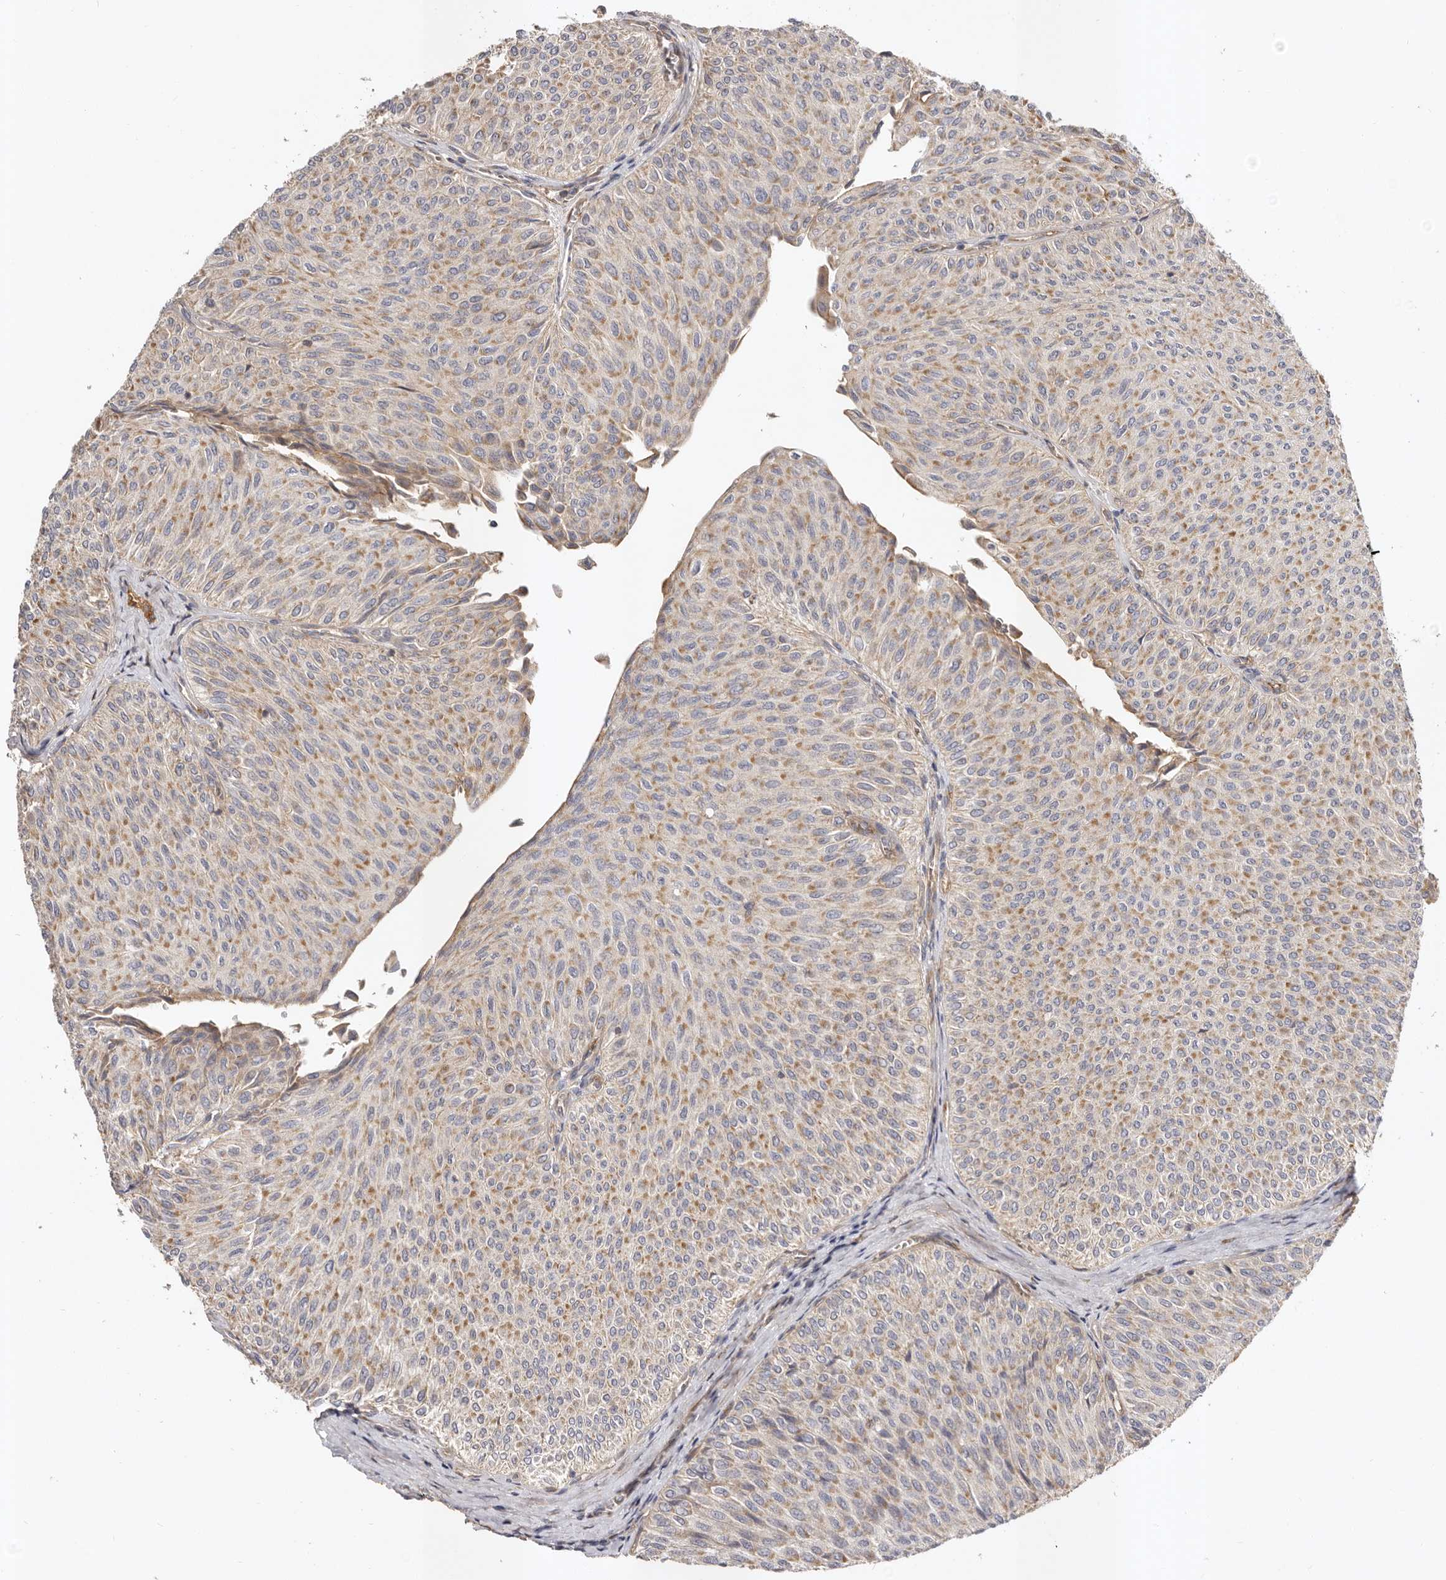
{"staining": {"intensity": "moderate", "quantity": ">75%", "location": "cytoplasmic/membranous"}, "tissue": "urothelial cancer", "cell_type": "Tumor cells", "image_type": "cancer", "snomed": [{"axis": "morphology", "description": "Urothelial carcinoma, Low grade"}, {"axis": "topography", "description": "Urinary bladder"}], "caption": "Protein analysis of urothelial cancer tissue shows moderate cytoplasmic/membranous staining in about >75% of tumor cells.", "gene": "ADAMTS9", "patient": {"sex": "male", "age": 78}}